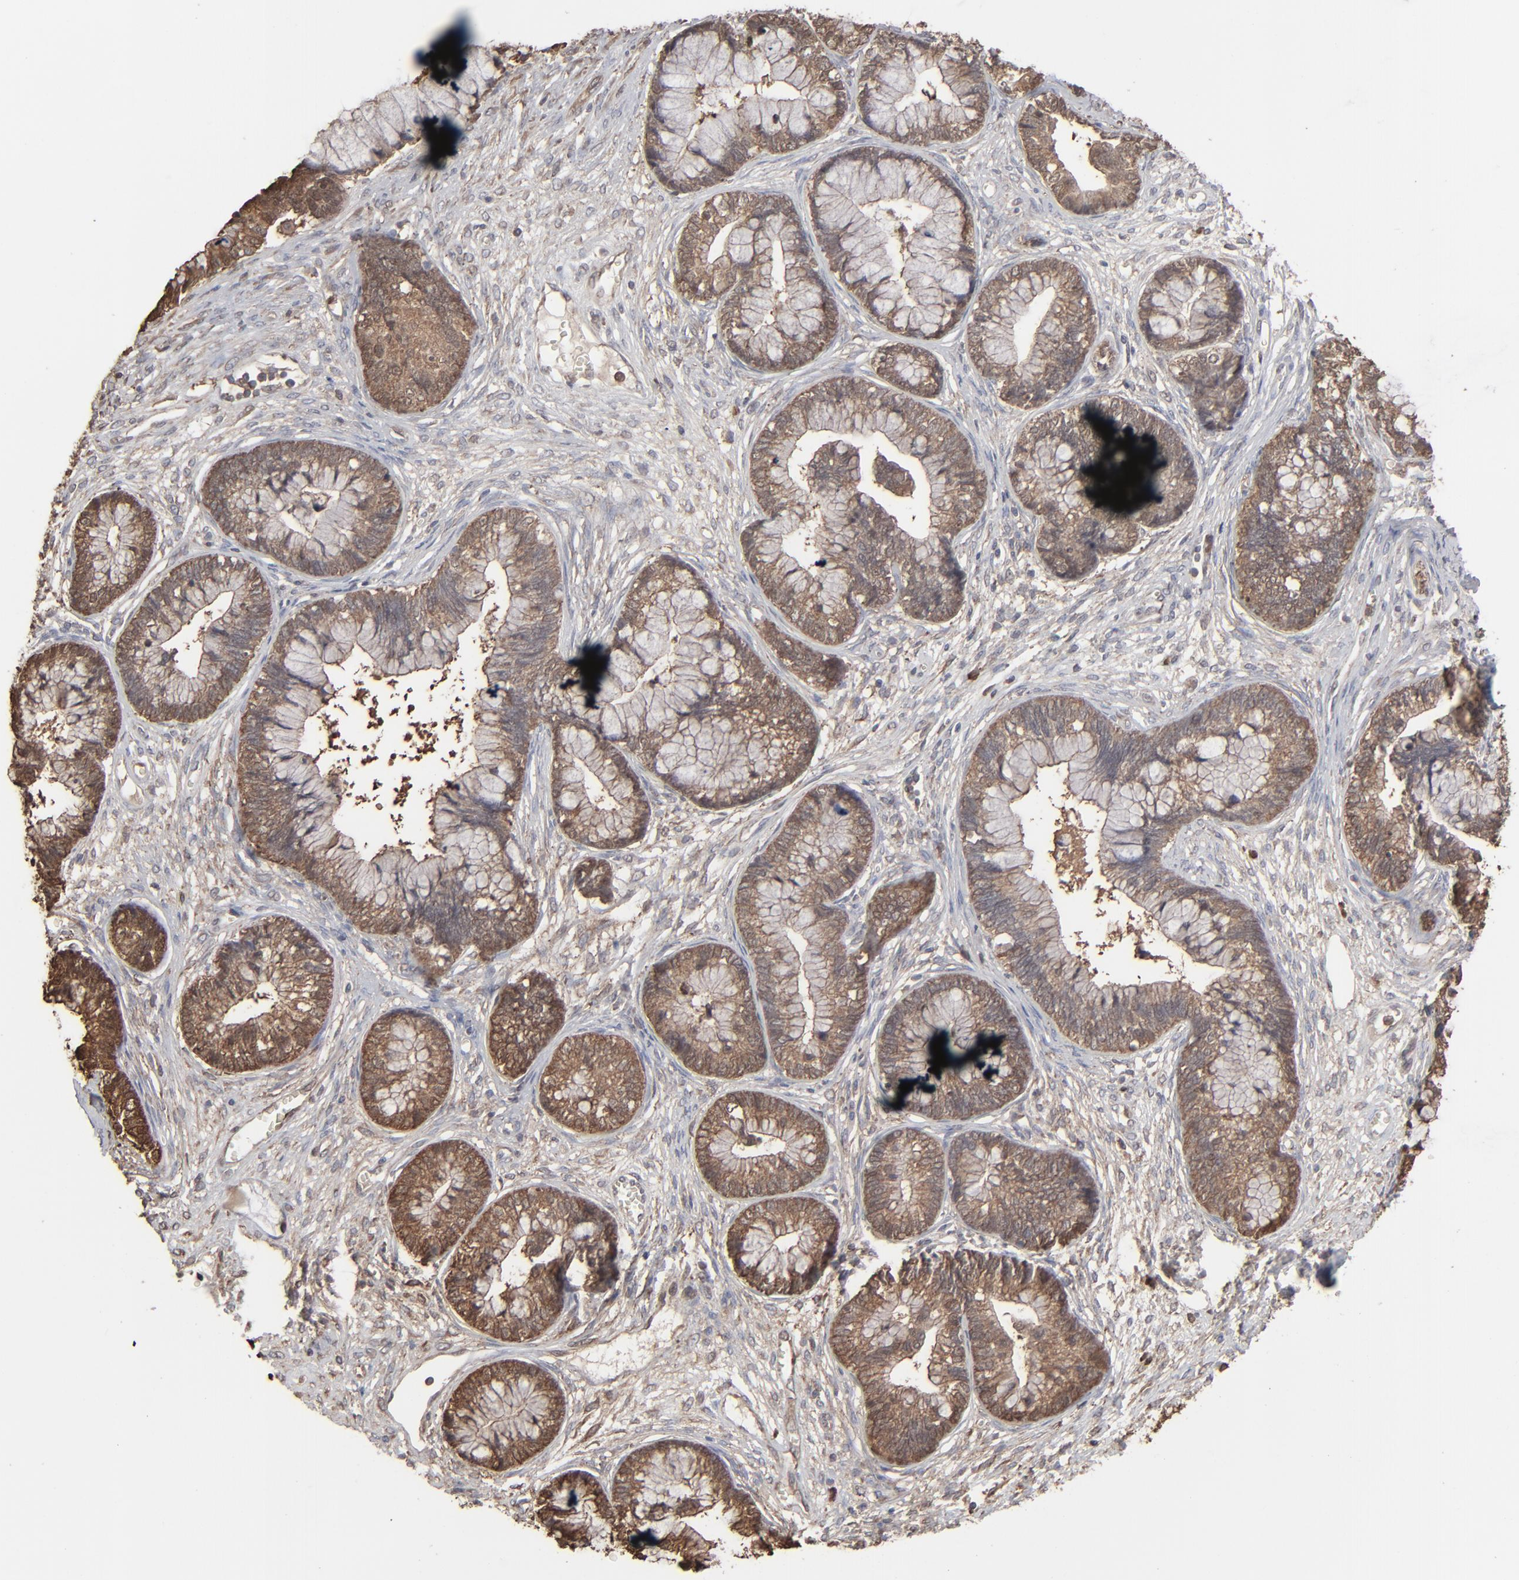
{"staining": {"intensity": "moderate", "quantity": ">75%", "location": "cytoplasmic/membranous"}, "tissue": "cervical cancer", "cell_type": "Tumor cells", "image_type": "cancer", "snomed": [{"axis": "morphology", "description": "Adenocarcinoma, NOS"}, {"axis": "topography", "description": "Cervix"}], "caption": "Cervical cancer (adenocarcinoma) stained with a protein marker exhibits moderate staining in tumor cells.", "gene": "NME1-NME2", "patient": {"sex": "female", "age": 44}}